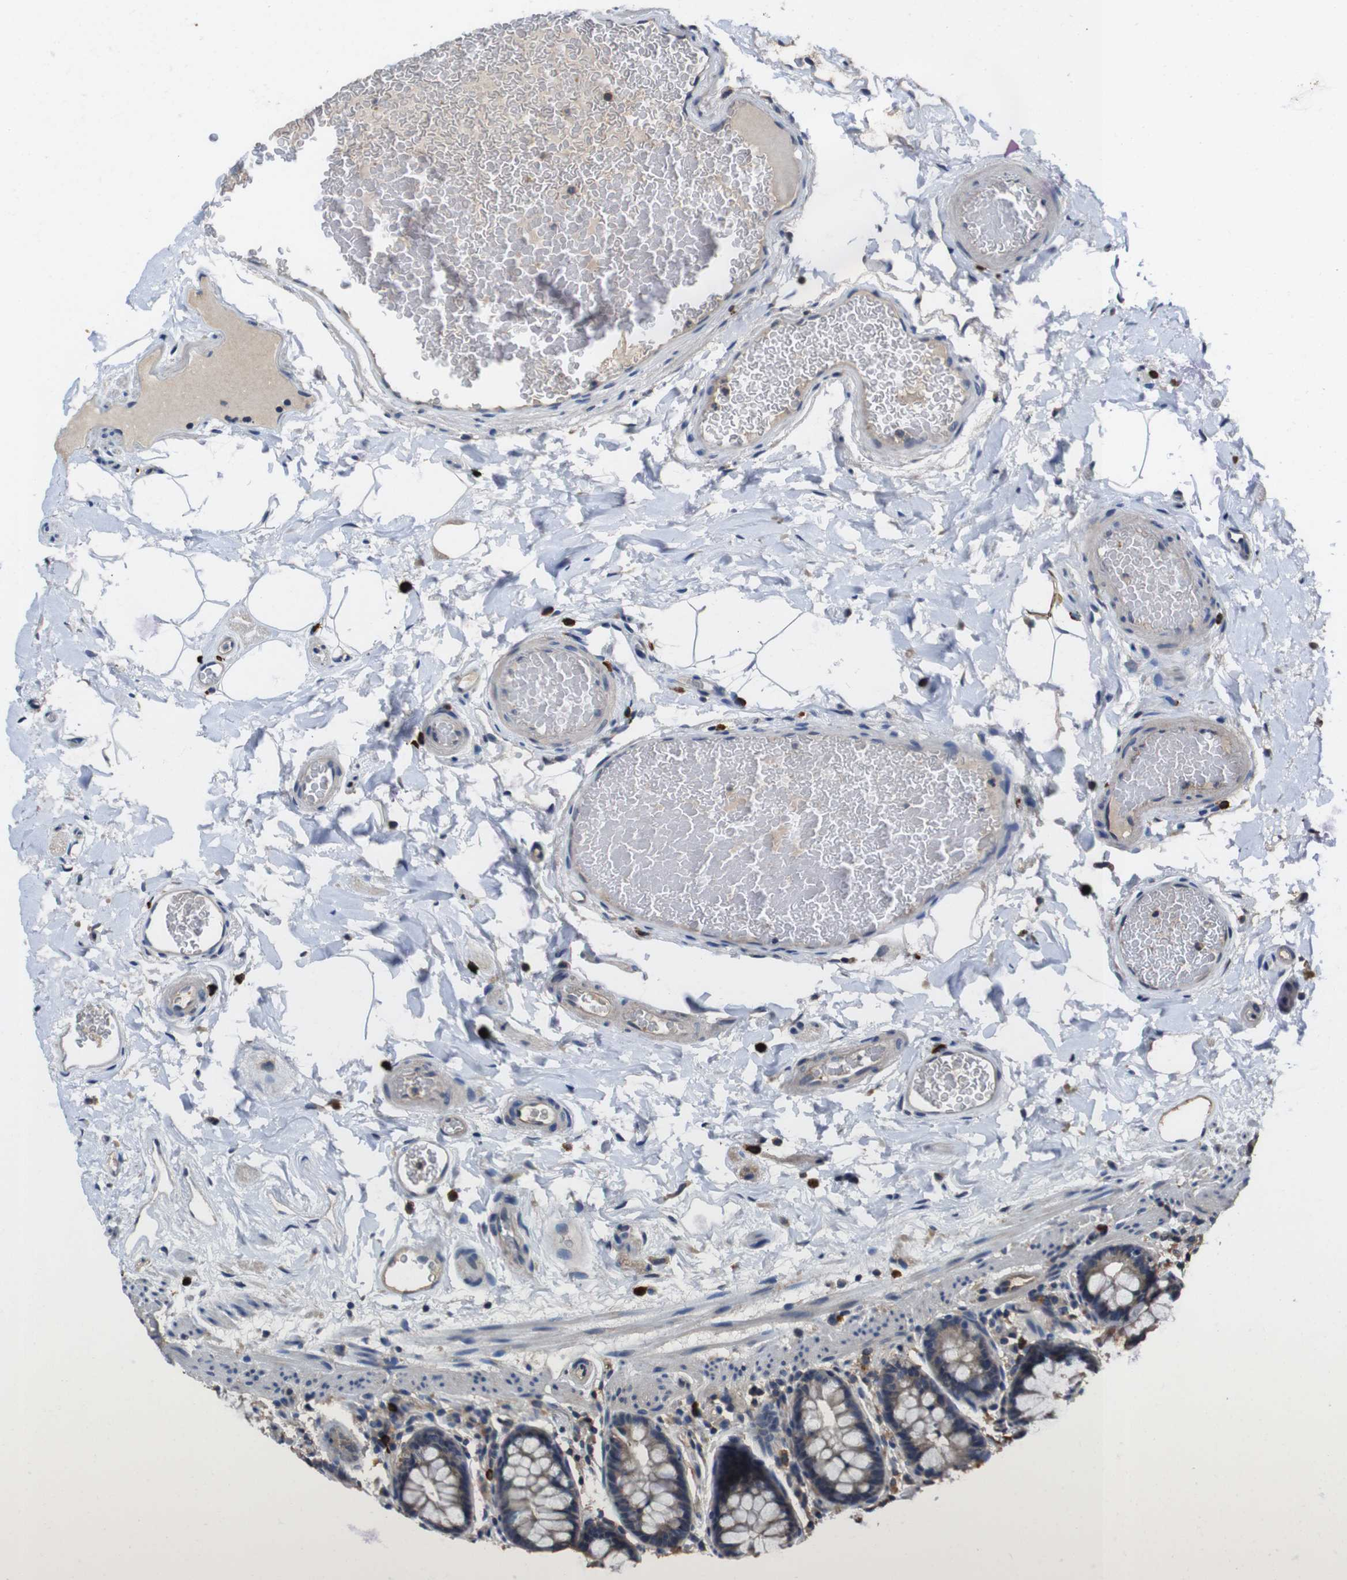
{"staining": {"intensity": "weak", "quantity": "25%-75%", "location": "cytoplasmic/membranous"}, "tissue": "colon", "cell_type": "Endothelial cells", "image_type": "normal", "snomed": [{"axis": "morphology", "description": "Normal tissue, NOS"}, {"axis": "topography", "description": "Colon"}], "caption": "High-power microscopy captured an immunohistochemistry histopathology image of normal colon, revealing weak cytoplasmic/membranous staining in approximately 25%-75% of endothelial cells.", "gene": "GLIPR1", "patient": {"sex": "female", "age": 80}}